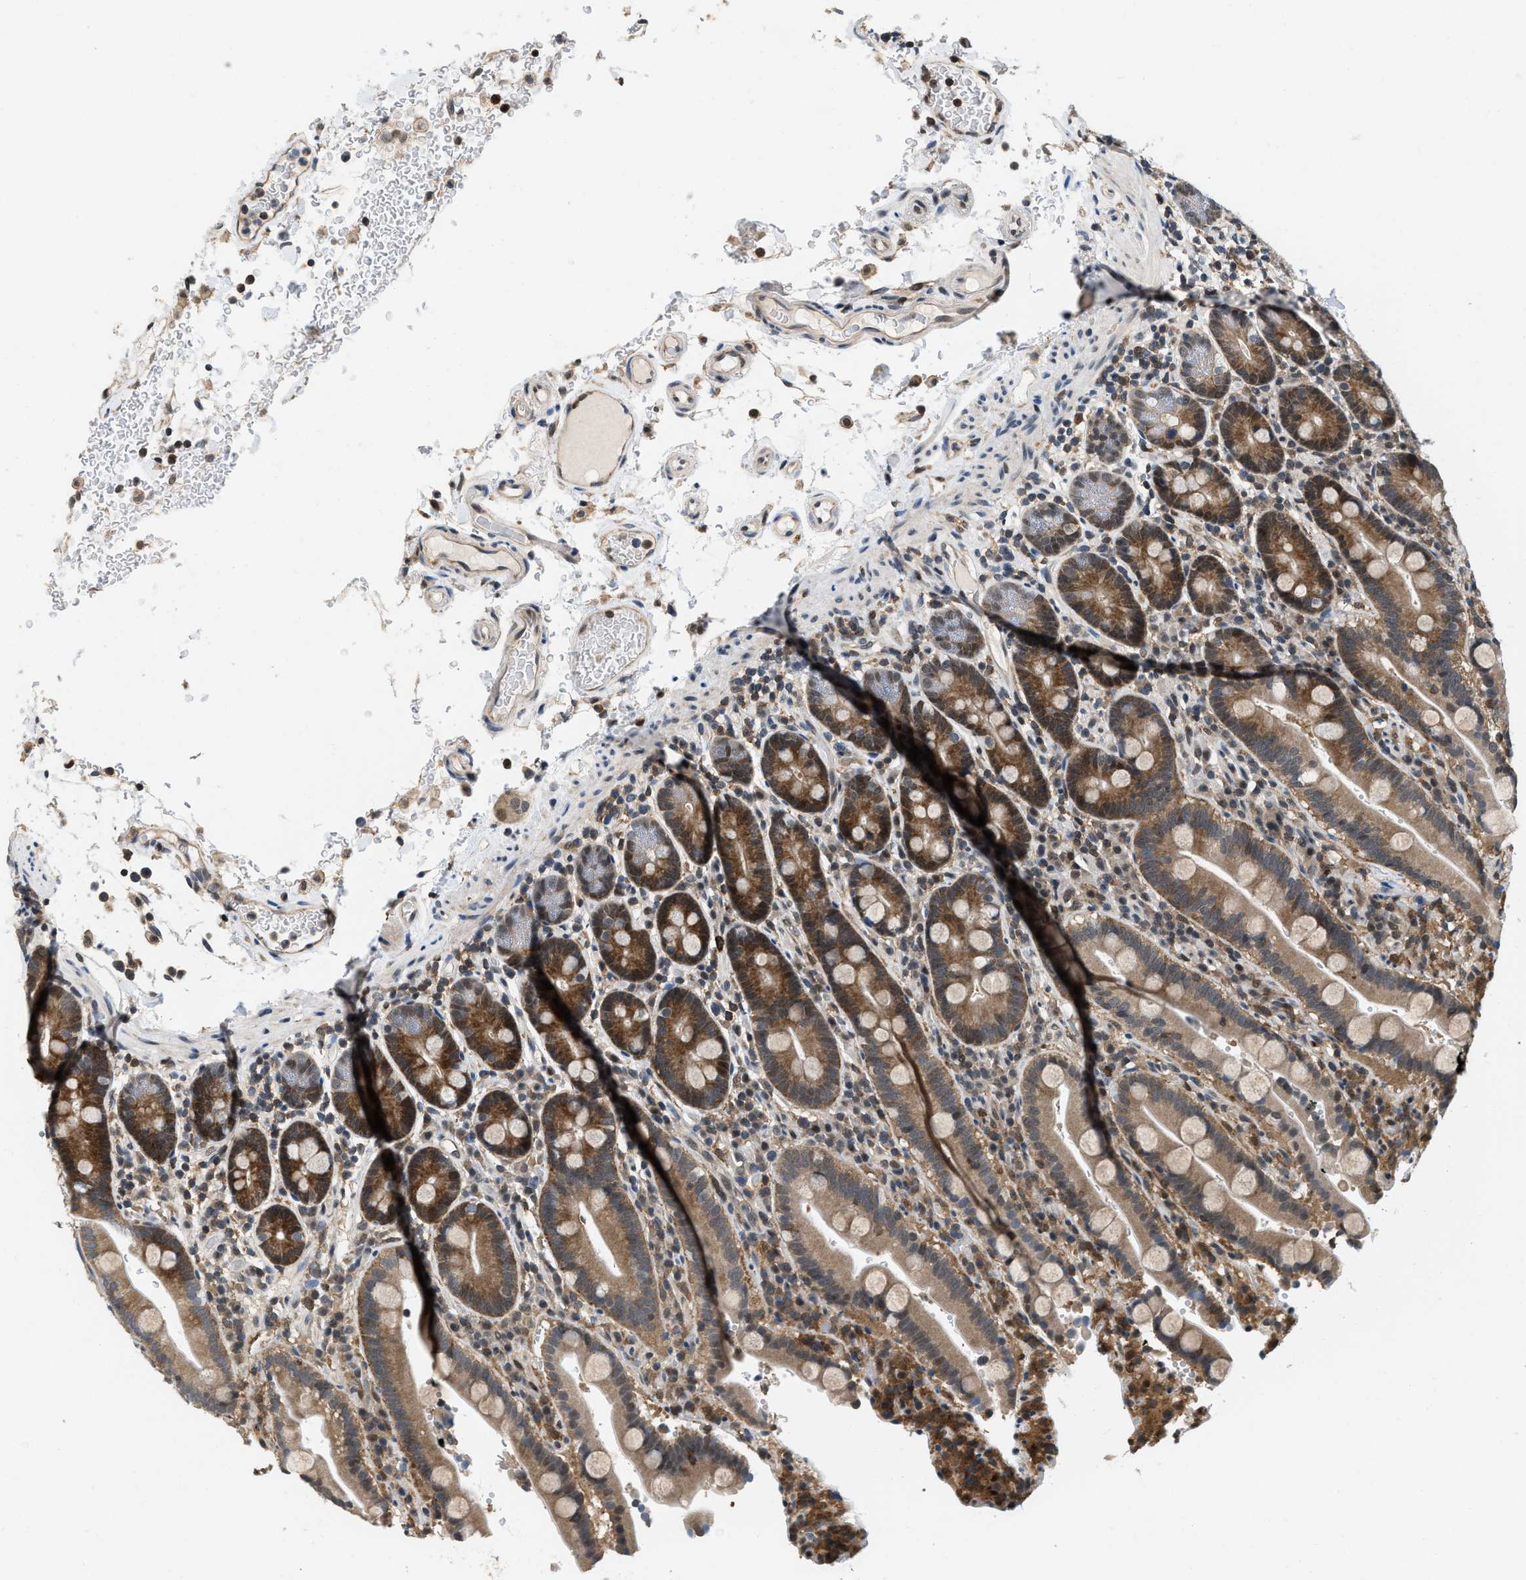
{"staining": {"intensity": "strong", "quantity": "25%-75%", "location": "cytoplasmic/membranous,nuclear"}, "tissue": "duodenum", "cell_type": "Glandular cells", "image_type": "normal", "snomed": [{"axis": "morphology", "description": "Normal tissue, NOS"}, {"axis": "topography", "description": "Small intestine, NOS"}], "caption": "Immunohistochemical staining of normal human duodenum reveals high levels of strong cytoplasmic/membranous,nuclear staining in approximately 25%-75% of glandular cells.", "gene": "ATF7IP", "patient": {"sex": "female", "age": 71}}